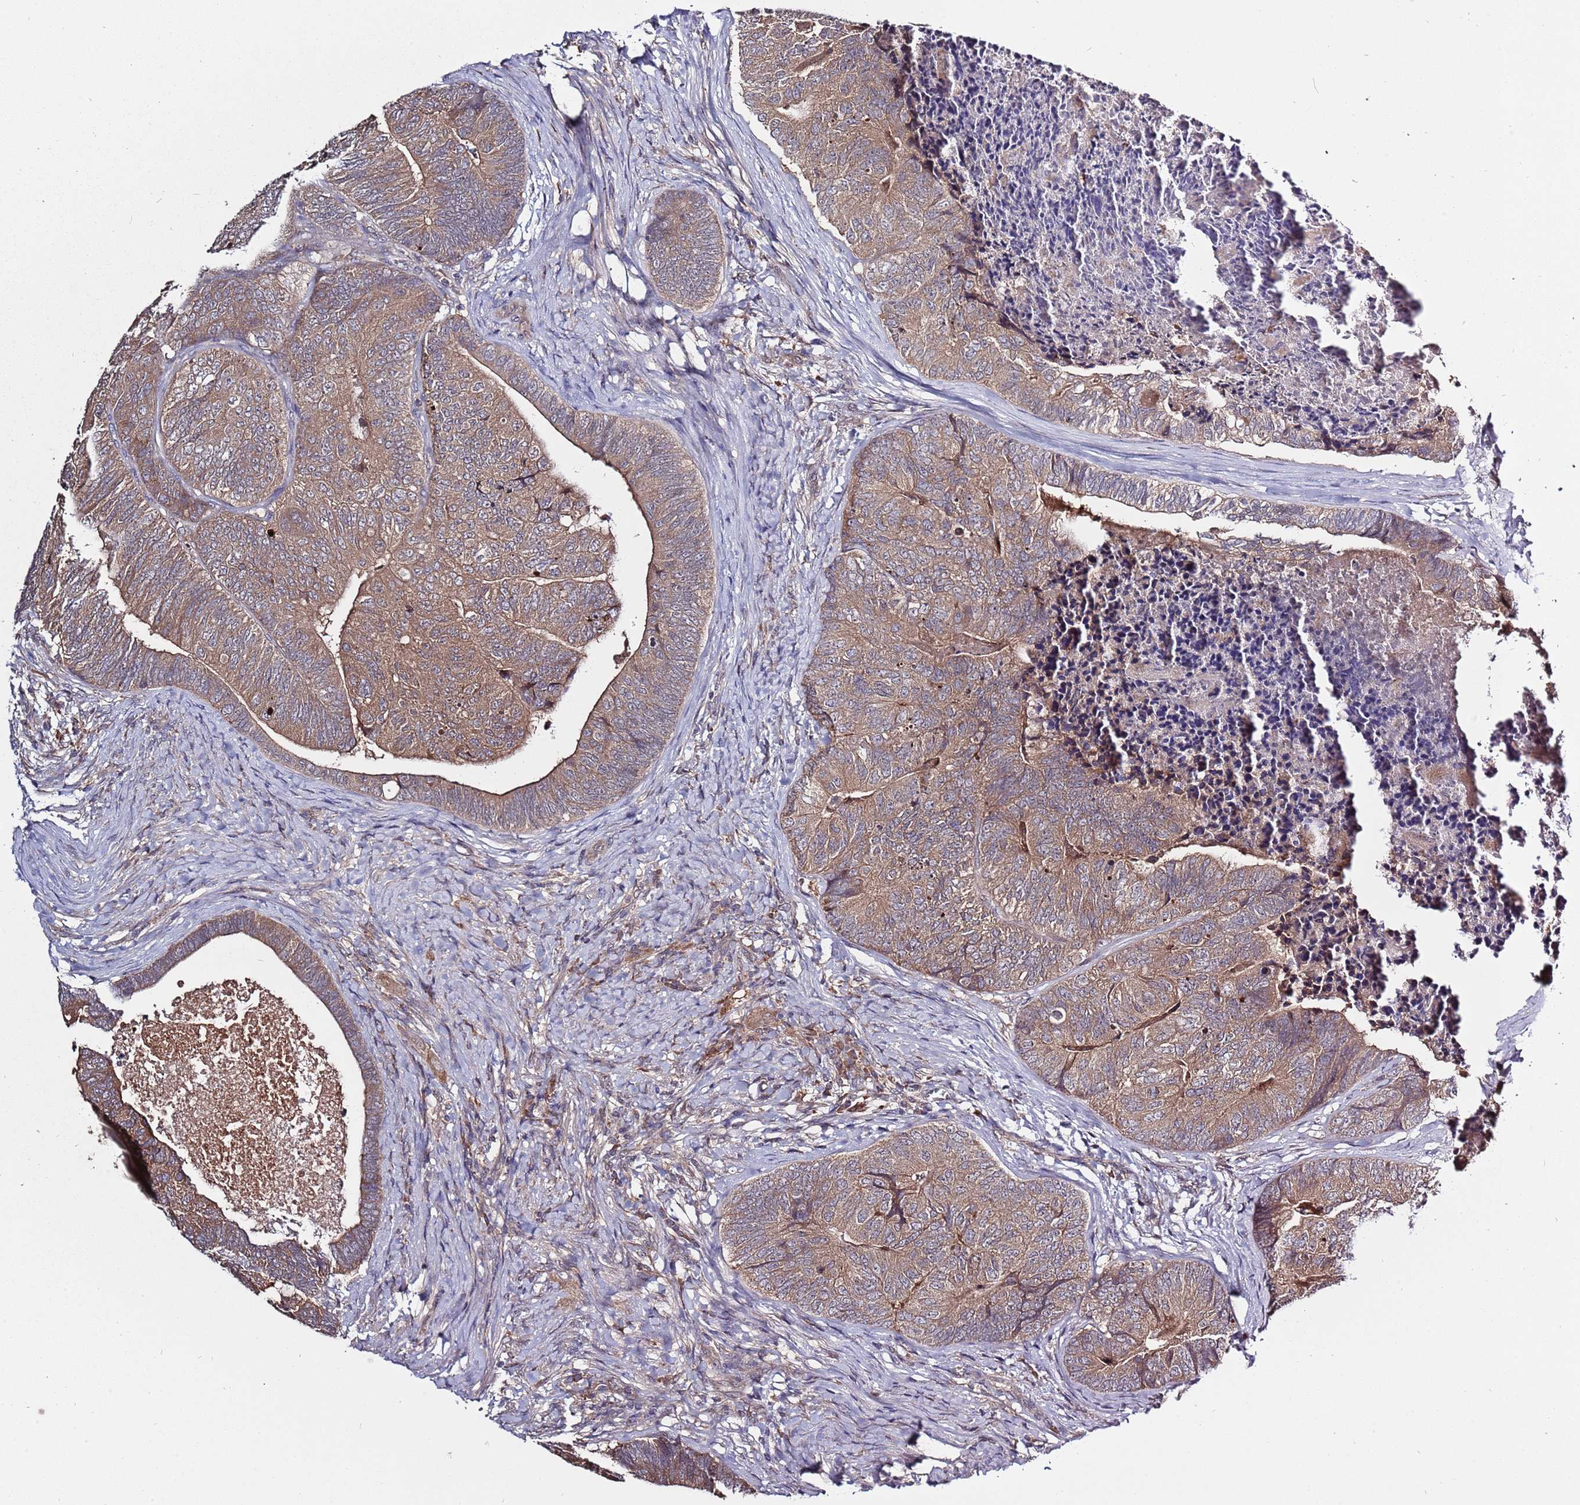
{"staining": {"intensity": "moderate", "quantity": ">75%", "location": "cytoplasmic/membranous"}, "tissue": "colorectal cancer", "cell_type": "Tumor cells", "image_type": "cancer", "snomed": [{"axis": "morphology", "description": "Adenocarcinoma, NOS"}, {"axis": "topography", "description": "Colon"}], "caption": "Tumor cells show moderate cytoplasmic/membranous expression in approximately >75% of cells in colorectal cancer (adenocarcinoma).", "gene": "USP32", "patient": {"sex": "female", "age": 67}}